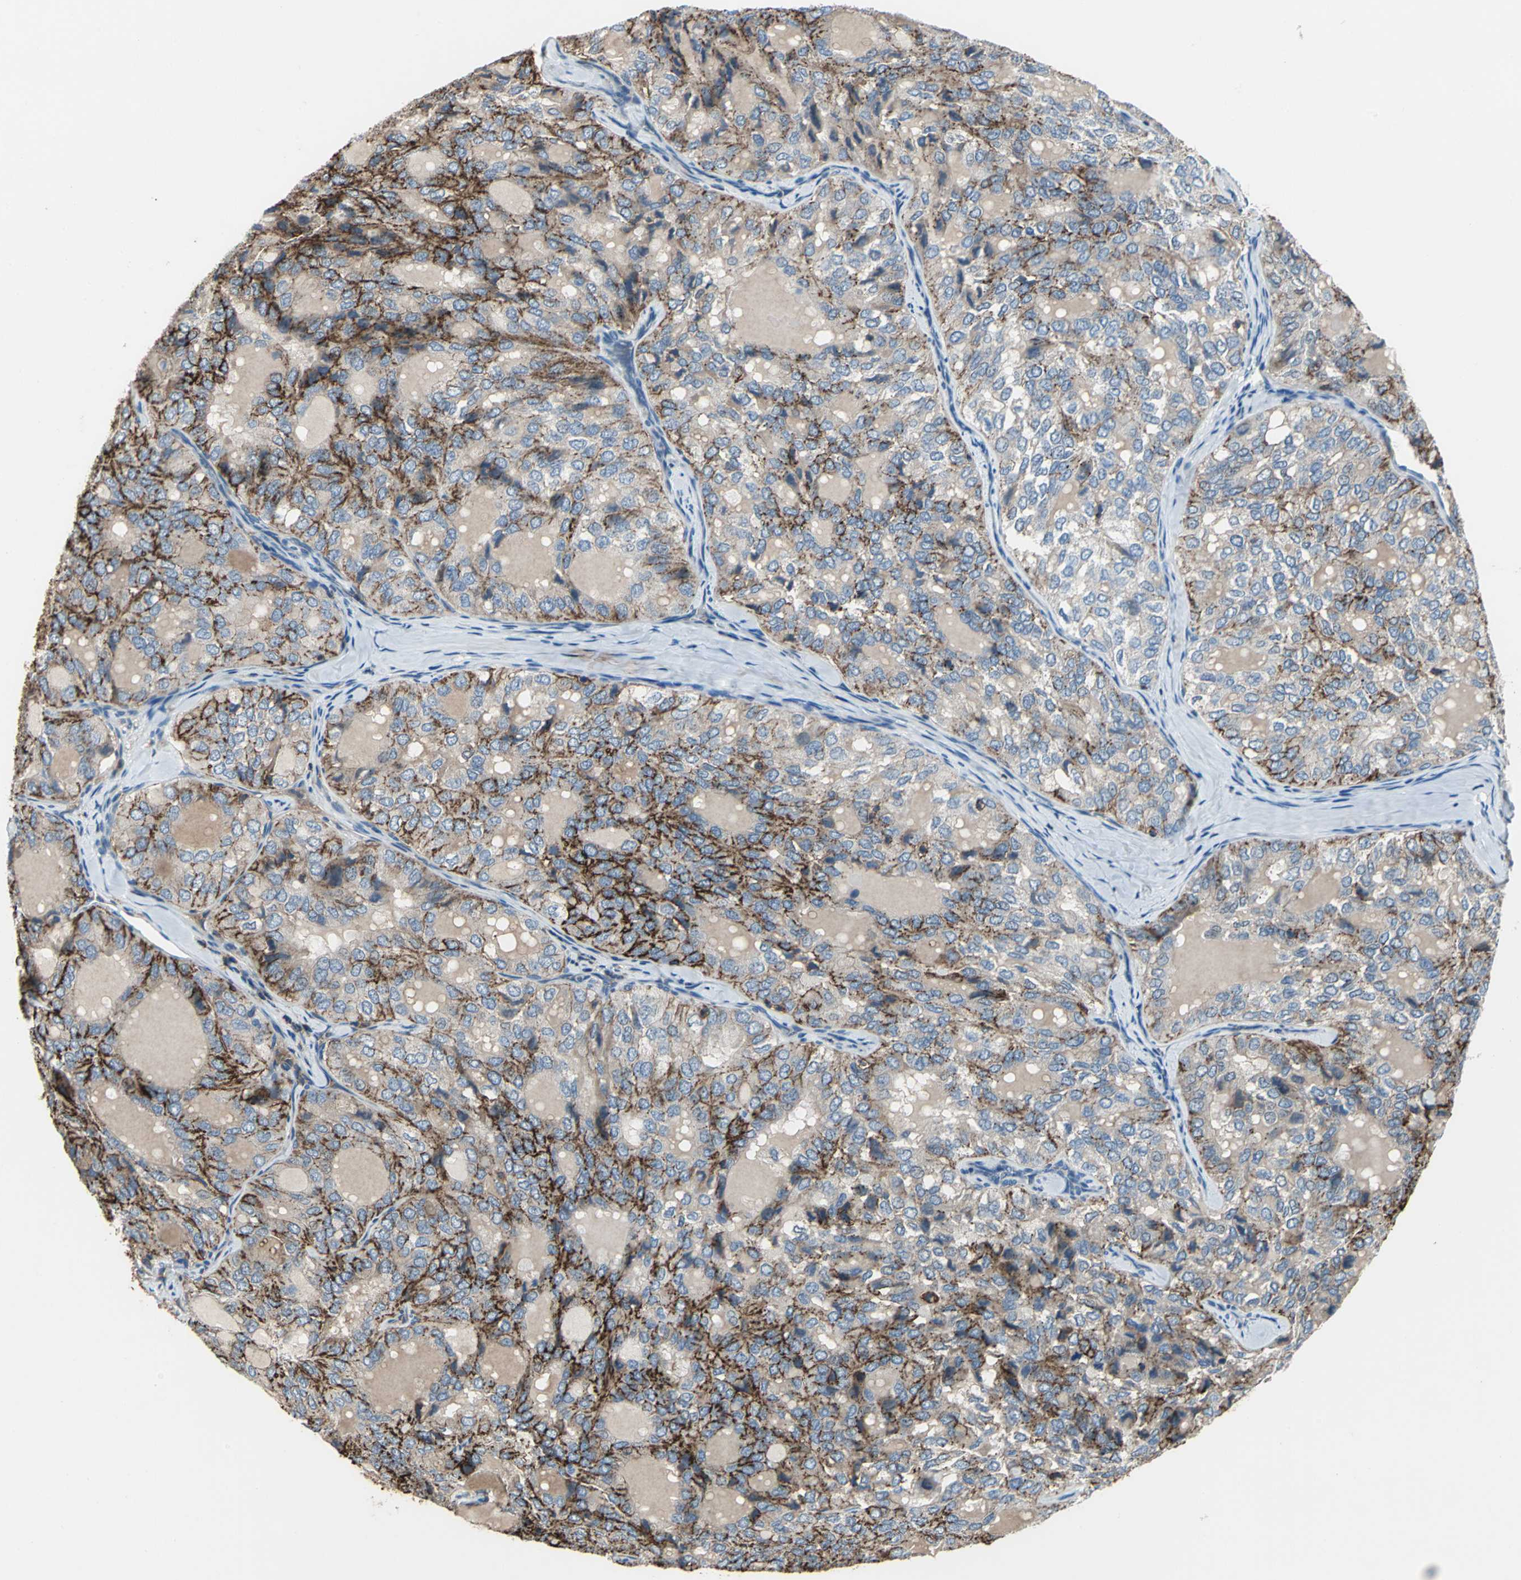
{"staining": {"intensity": "moderate", "quantity": "25%-75%", "location": "cytoplasmic/membranous"}, "tissue": "thyroid cancer", "cell_type": "Tumor cells", "image_type": "cancer", "snomed": [{"axis": "morphology", "description": "Follicular adenoma carcinoma, NOS"}, {"axis": "topography", "description": "Thyroid gland"}], "caption": "A photomicrograph of human thyroid follicular adenoma carcinoma stained for a protein exhibits moderate cytoplasmic/membranous brown staining in tumor cells. The staining is performed using DAB (3,3'-diaminobenzidine) brown chromogen to label protein expression. The nuclei are counter-stained blue using hematoxylin.", "gene": "CD44", "patient": {"sex": "male", "age": 75}}